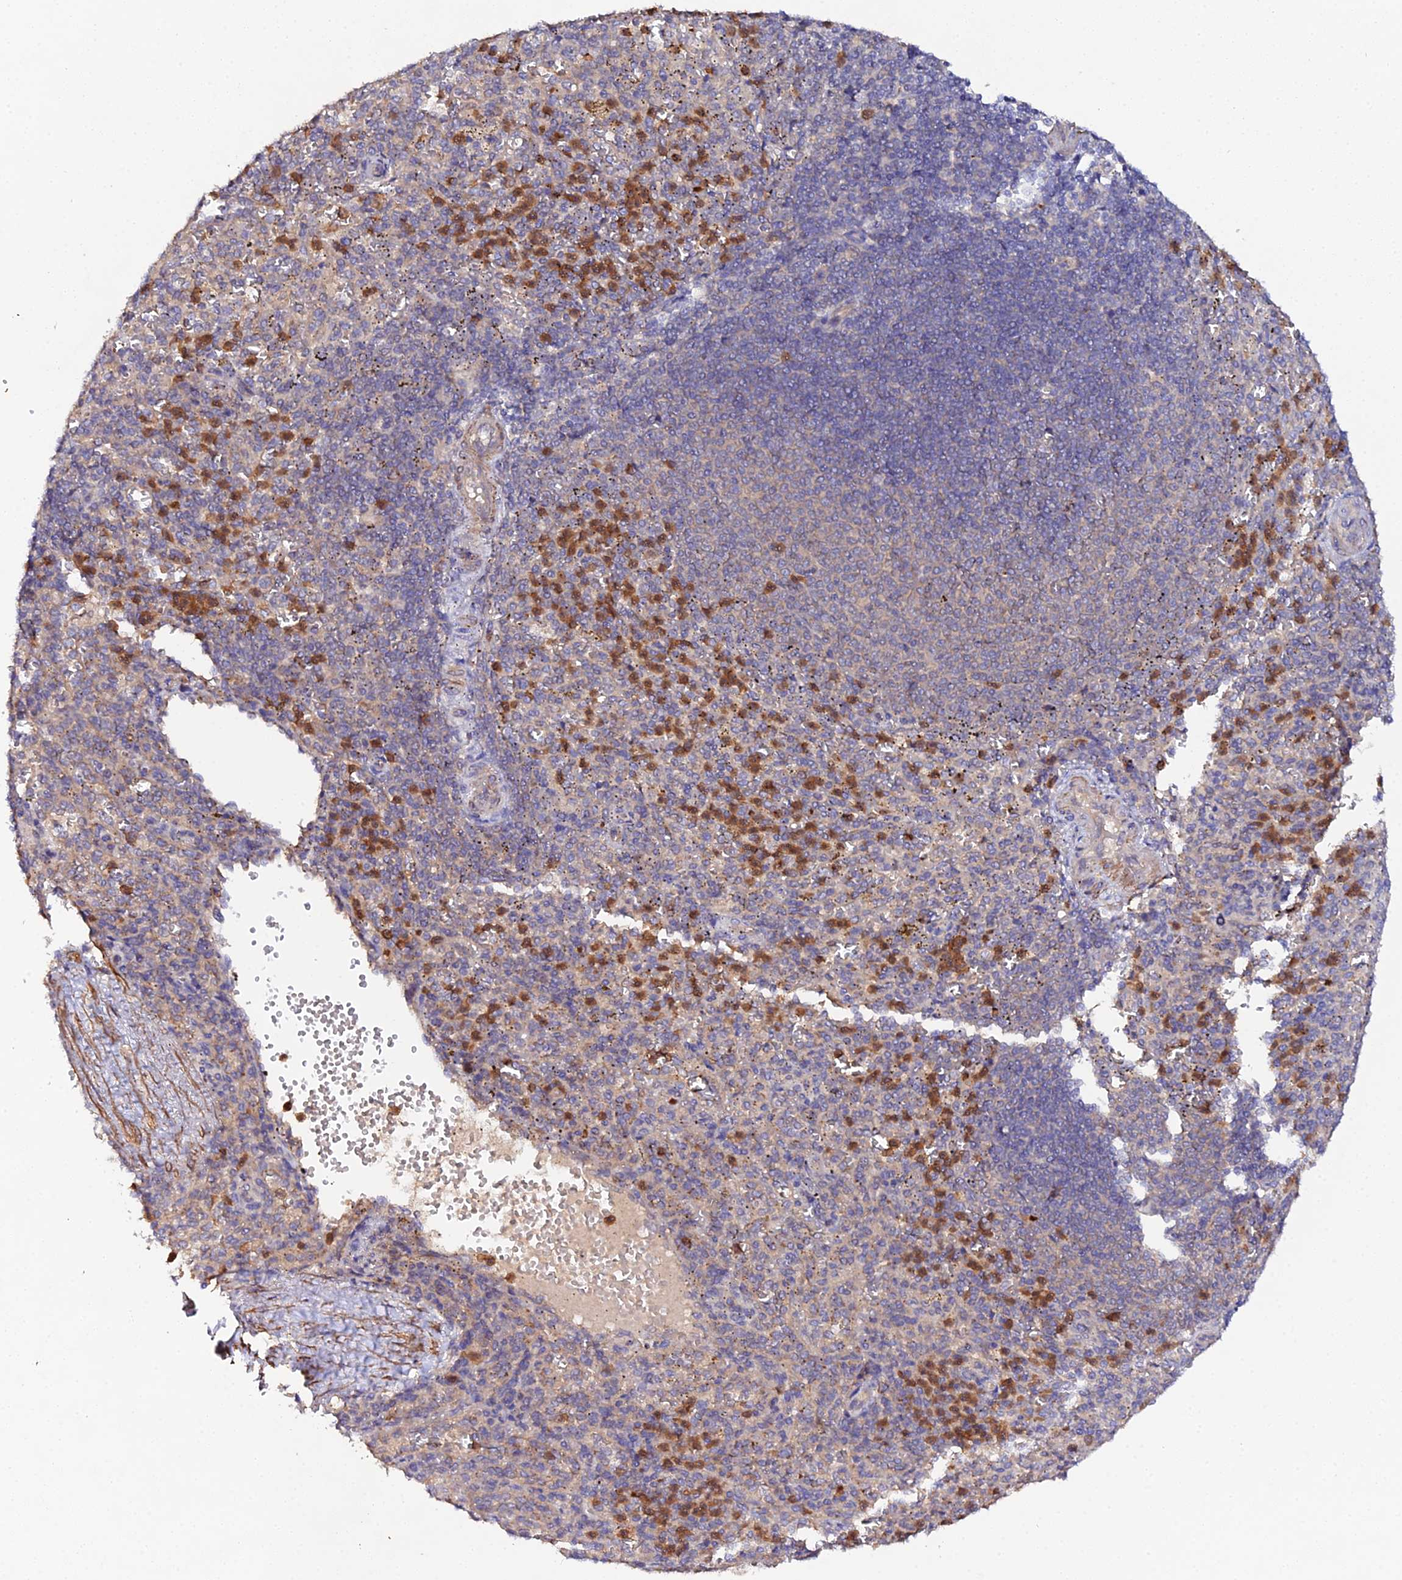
{"staining": {"intensity": "strong", "quantity": "25%-75%", "location": "cytoplasmic/membranous"}, "tissue": "spleen", "cell_type": "Cells in red pulp", "image_type": "normal", "snomed": [{"axis": "morphology", "description": "Normal tissue, NOS"}, {"axis": "topography", "description": "Spleen"}], "caption": "A photomicrograph of human spleen stained for a protein reveals strong cytoplasmic/membranous brown staining in cells in red pulp.", "gene": "TRIM26", "patient": {"sex": "female", "age": 21}}